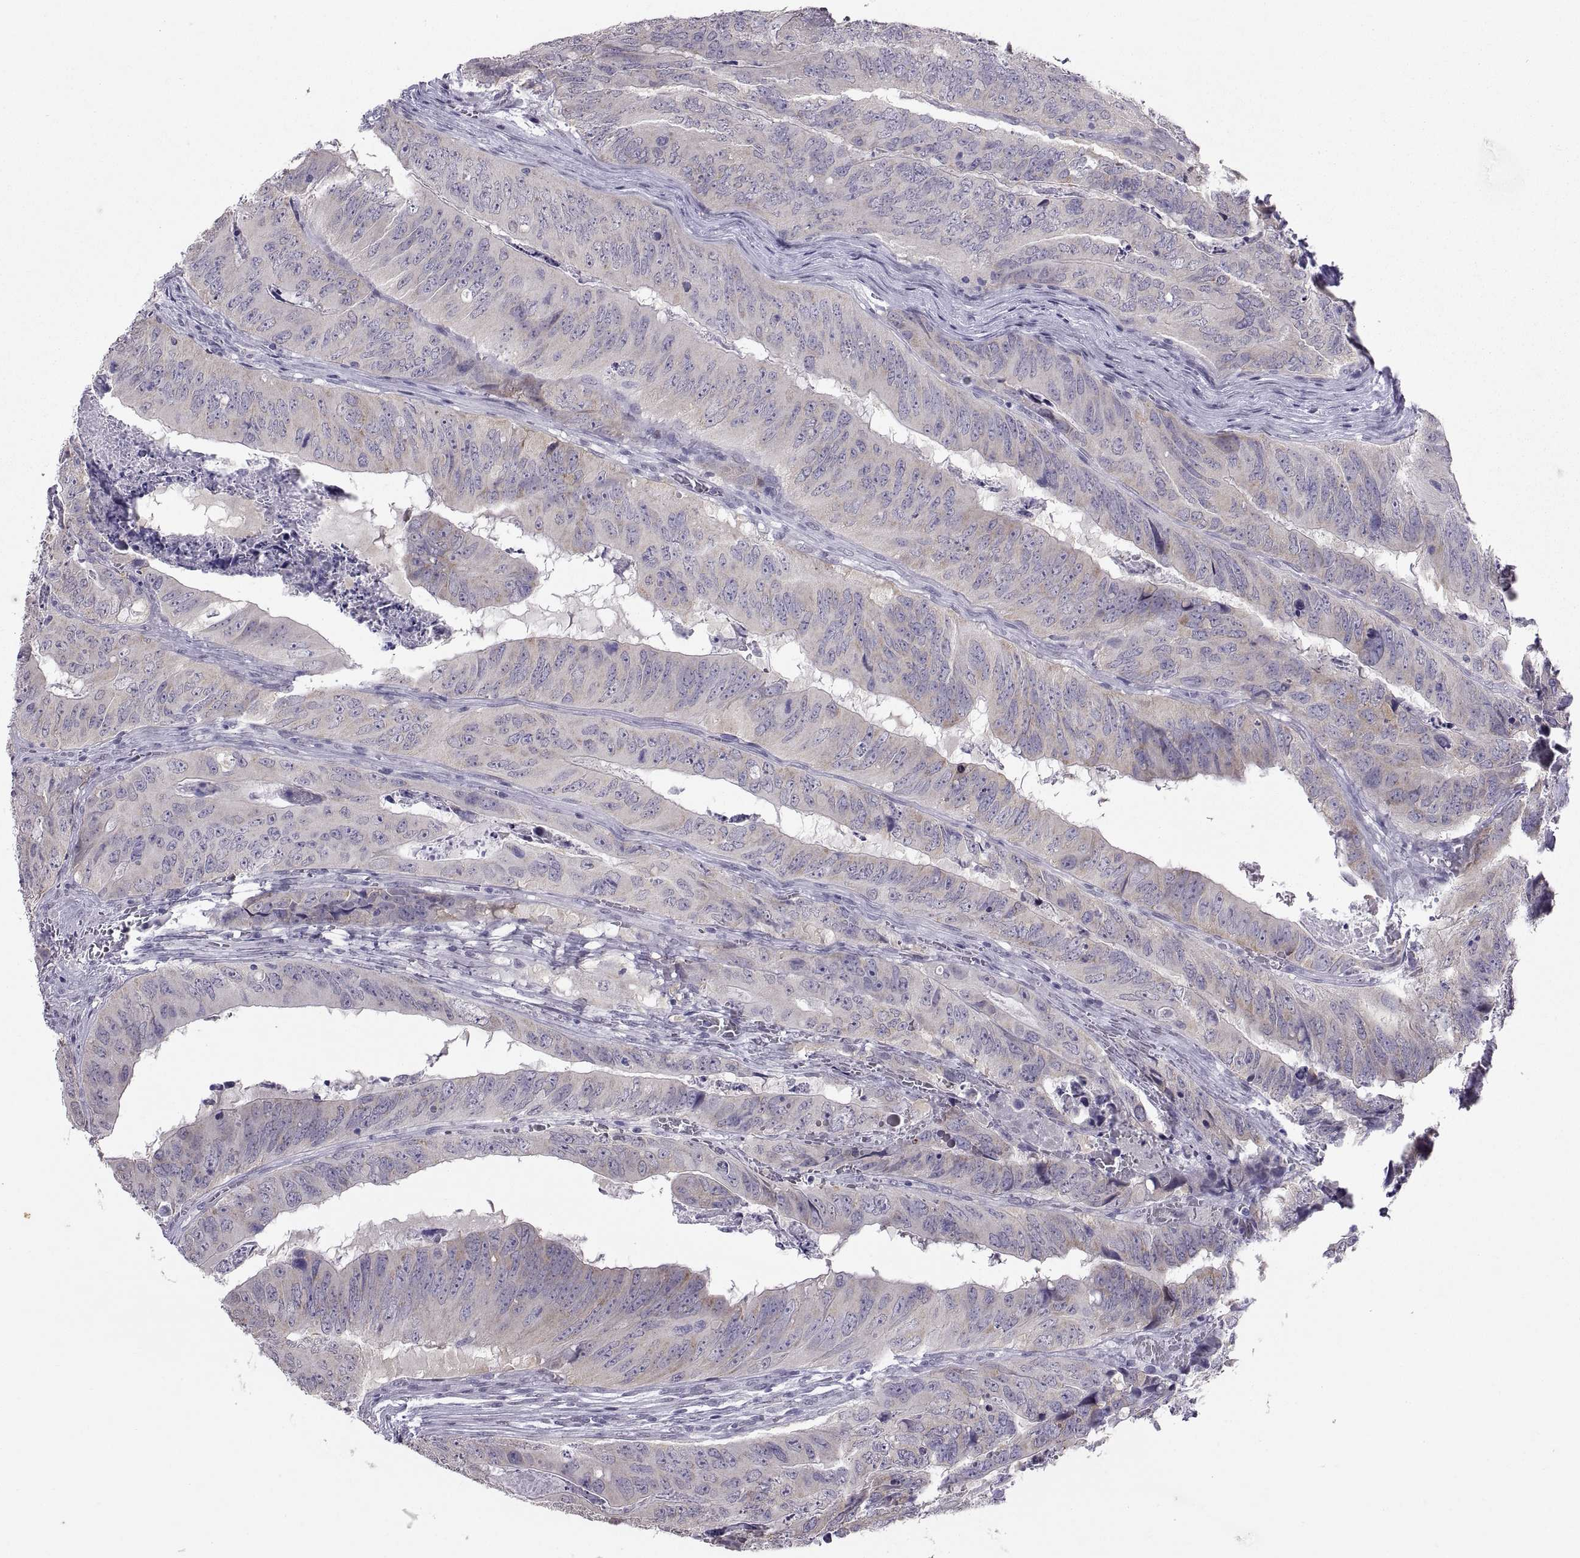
{"staining": {"intensity": "weak", "quantity": "25%-75%", "location": "cytoplasmic/membranous"}, "tissue": "colorectal cancer", "cell_type": "Tumor cells", "image_type": "cancer", "snomed": [{"axis": "morphology", "description": "Adenocarcinoma, NOS"}, {"axis": "topography", "description": "Colon"}], "caption": "Immunohistochemistry of human colorectal adenocarcinoma shows low levels of weak cytoplasmic/membranous expression in approximately 25%-75% of tumor cells.", "gene": "KRT77", "patient": {"sex": "male", "age": 79}}